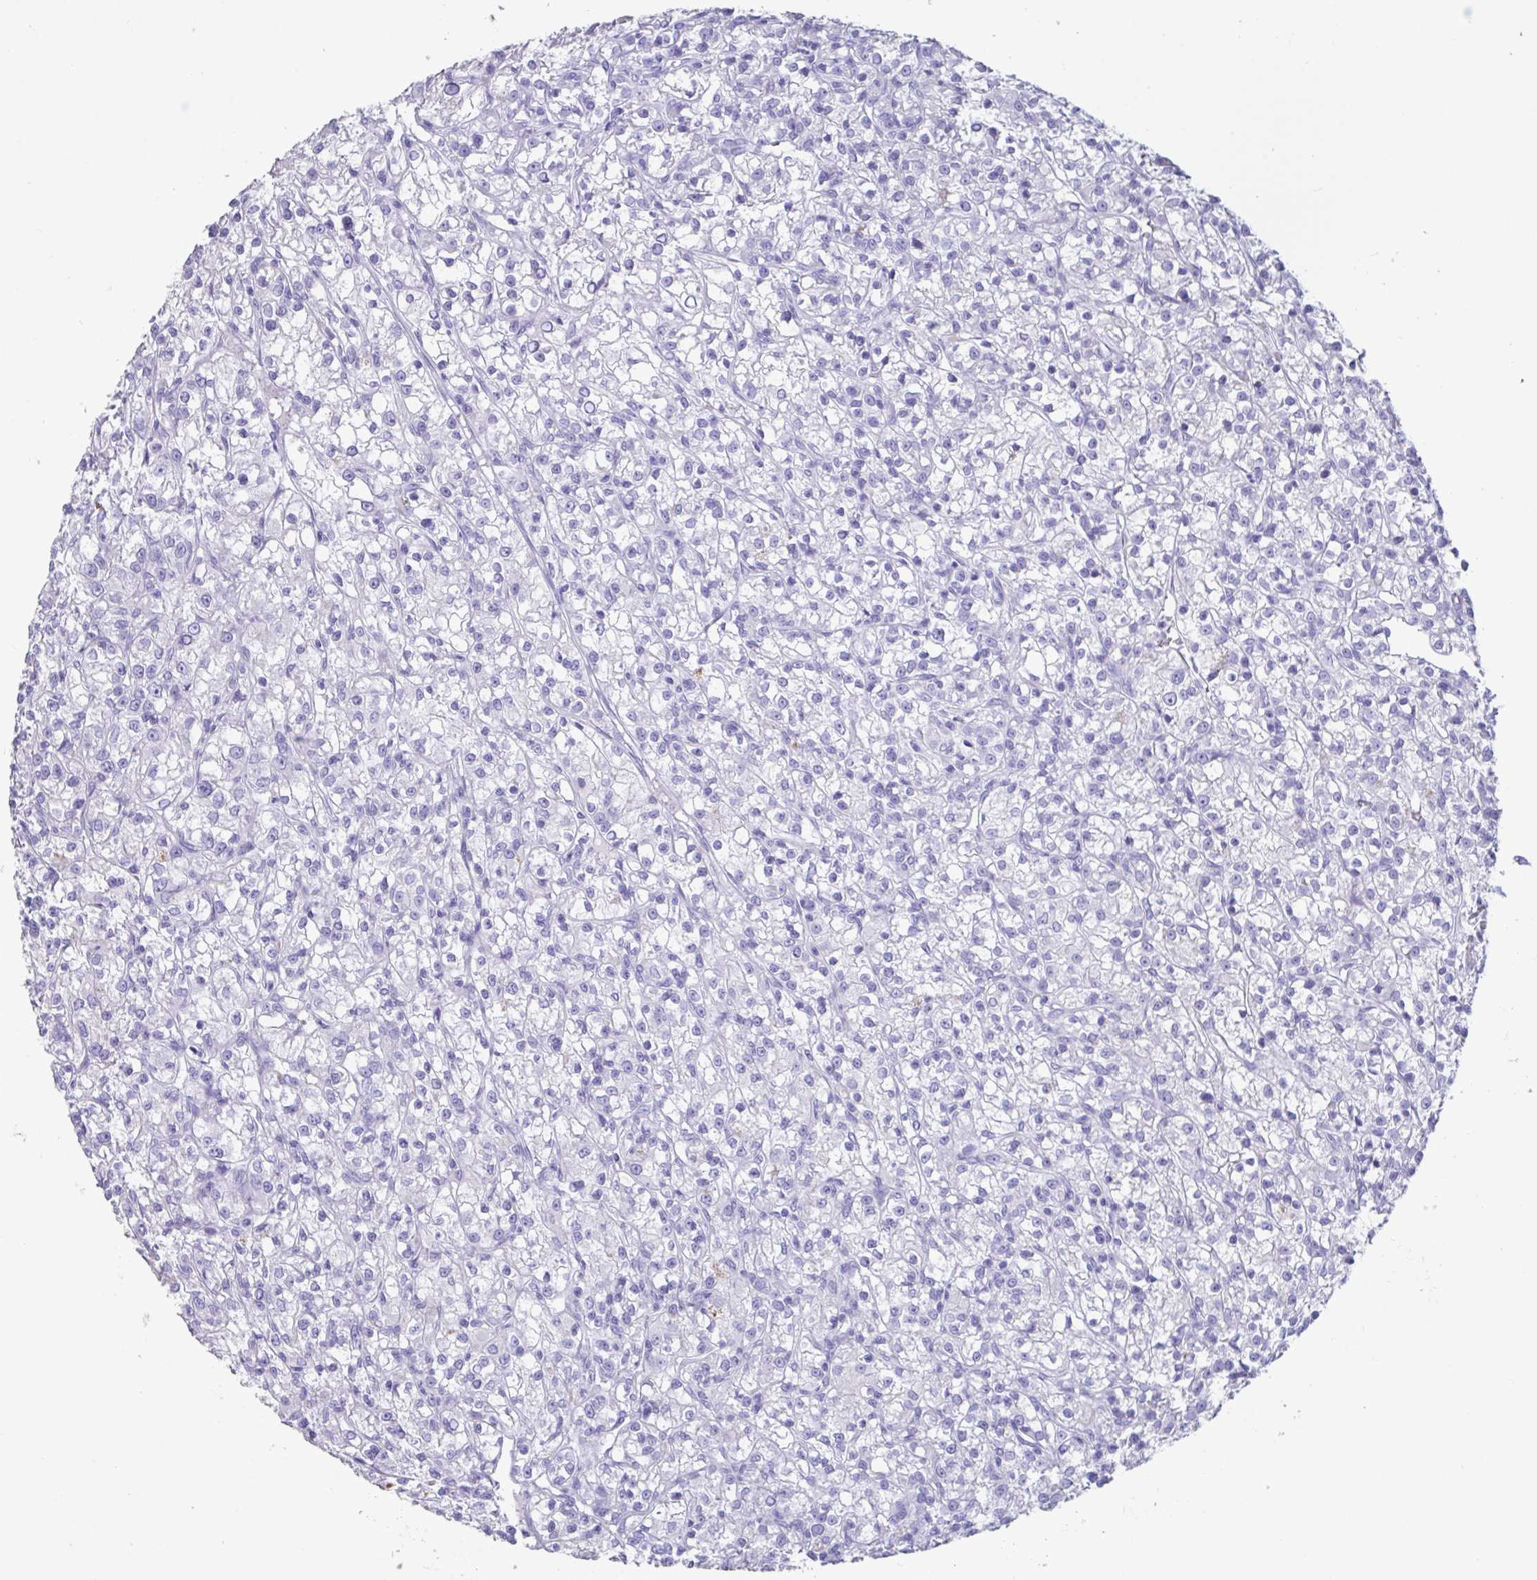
{"staining": {"intensity": "negative", "quantity": "none", "location": "none"}, "tissue": "renal cancer", "cell_type": "Tumor cells", "image_type": "cancer", "snomed": [{"axis": "morphology", "description": "Adenocarcinoma, NOS"}, {"axis": "topography", "description": "Kidney"}], "caption": "Immunohistochemistry (IHC) of renal cancer reveals no expression in tumor cells. (Stains: DAB (3,3'-diaminobenzidine) IHC with hematoxylin counter stain, Microscopy: brightfield microscopy at high magnification).", "gene": "TNNC1", "patient": {"sex": "female", "age": 59}}